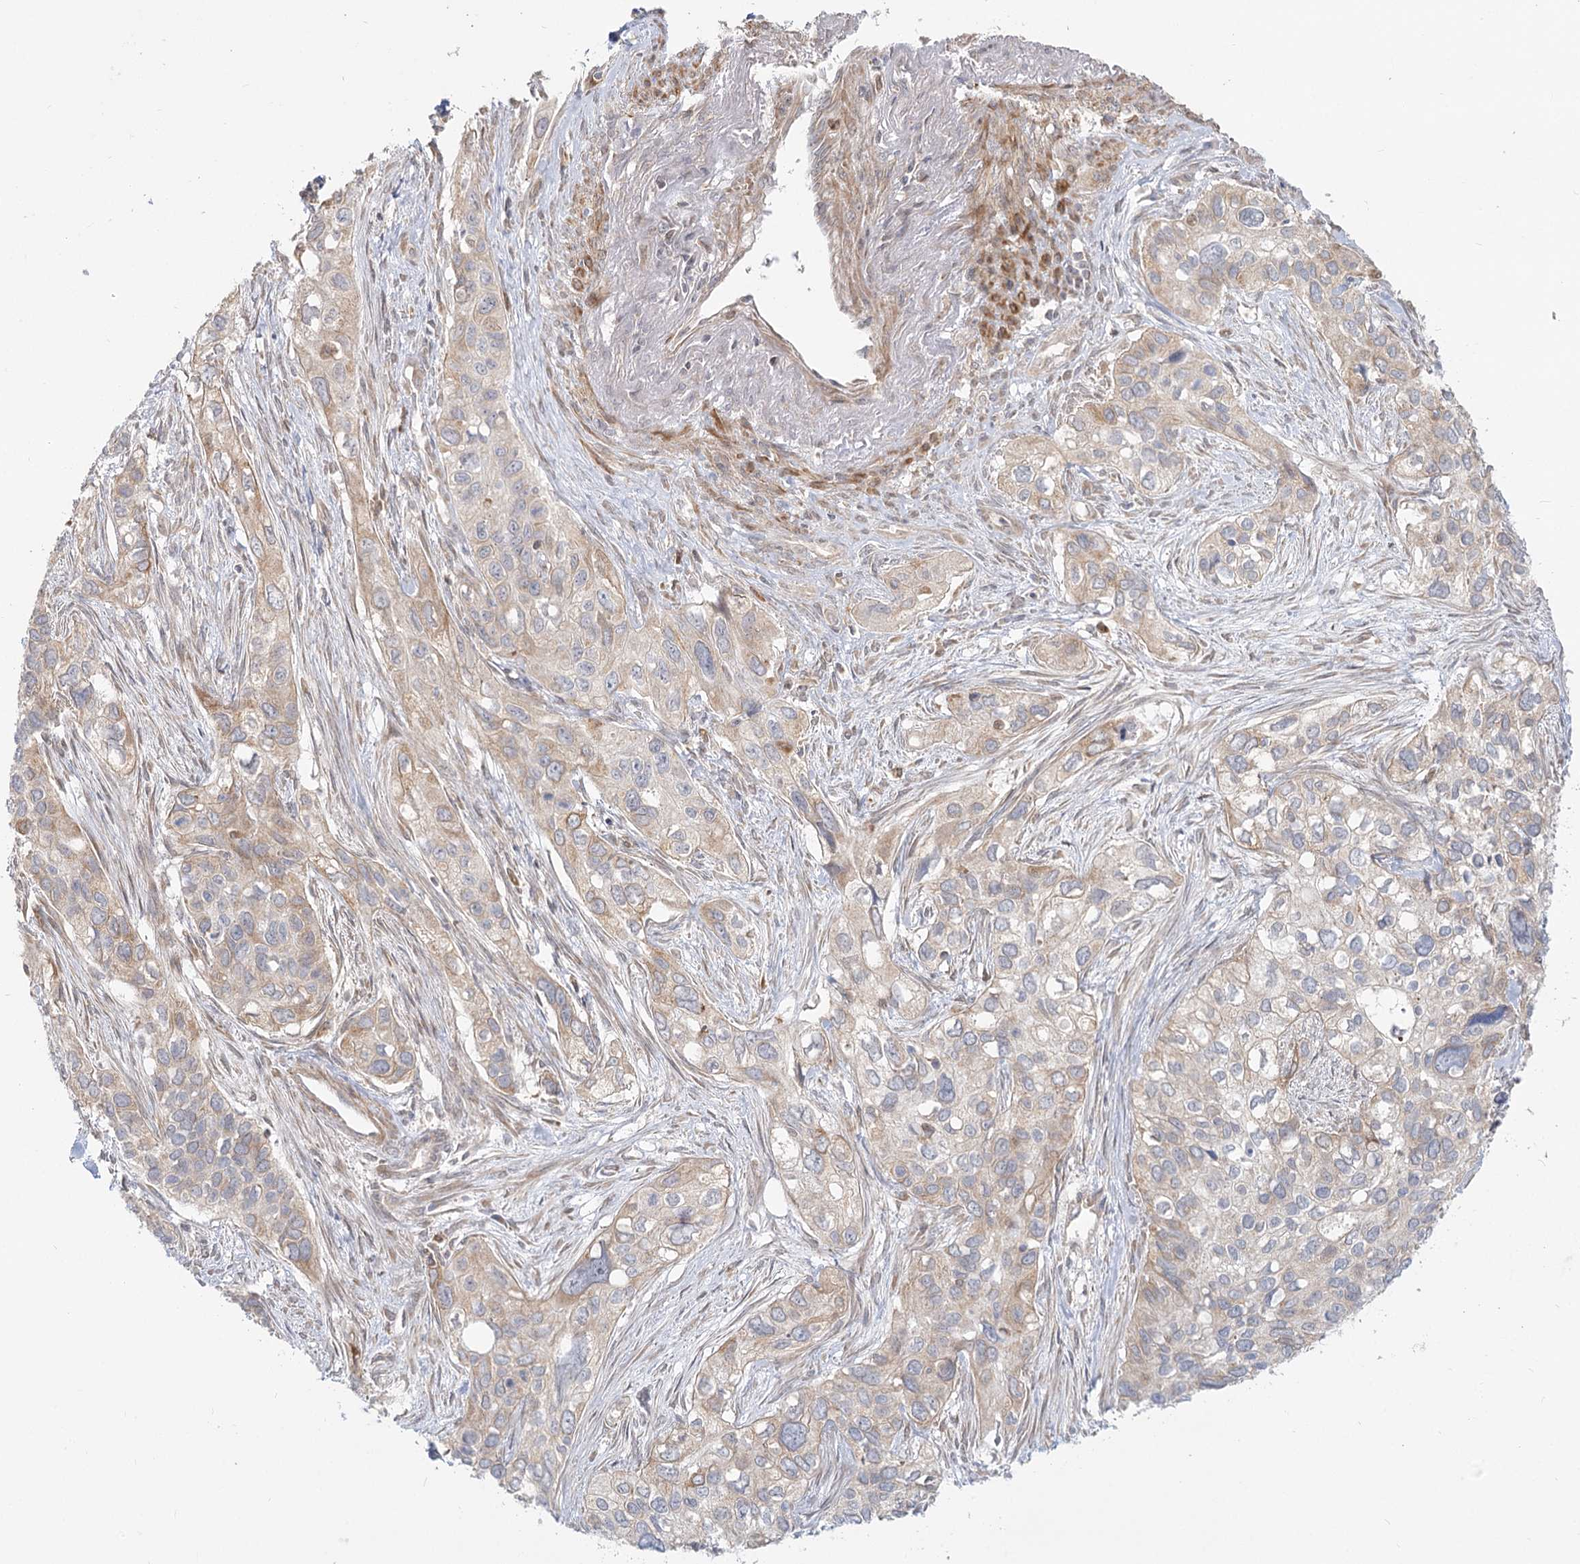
{"staining": {"intensity": "weak", "quantity": "<25%", "location": "cytoplasmic/membranous"}, "tissue": "cervical cancer", "cell_type": "Tumor cells", "image_type": "cancer", "snomed": [{"axis": "morphology", "description": "Squamous cell carcinoma, NOS"}, {"axis": "topography", "description": "Cervix"}], "caption": "This is a image of IHC staining of cervical squamous cell carcinoma, which shows no positivity in tumor cells. (DAB IHC with hematoxylin counter stain).", "gene": "MTMR3", "patient": {"sex": "female", "age": 55}}